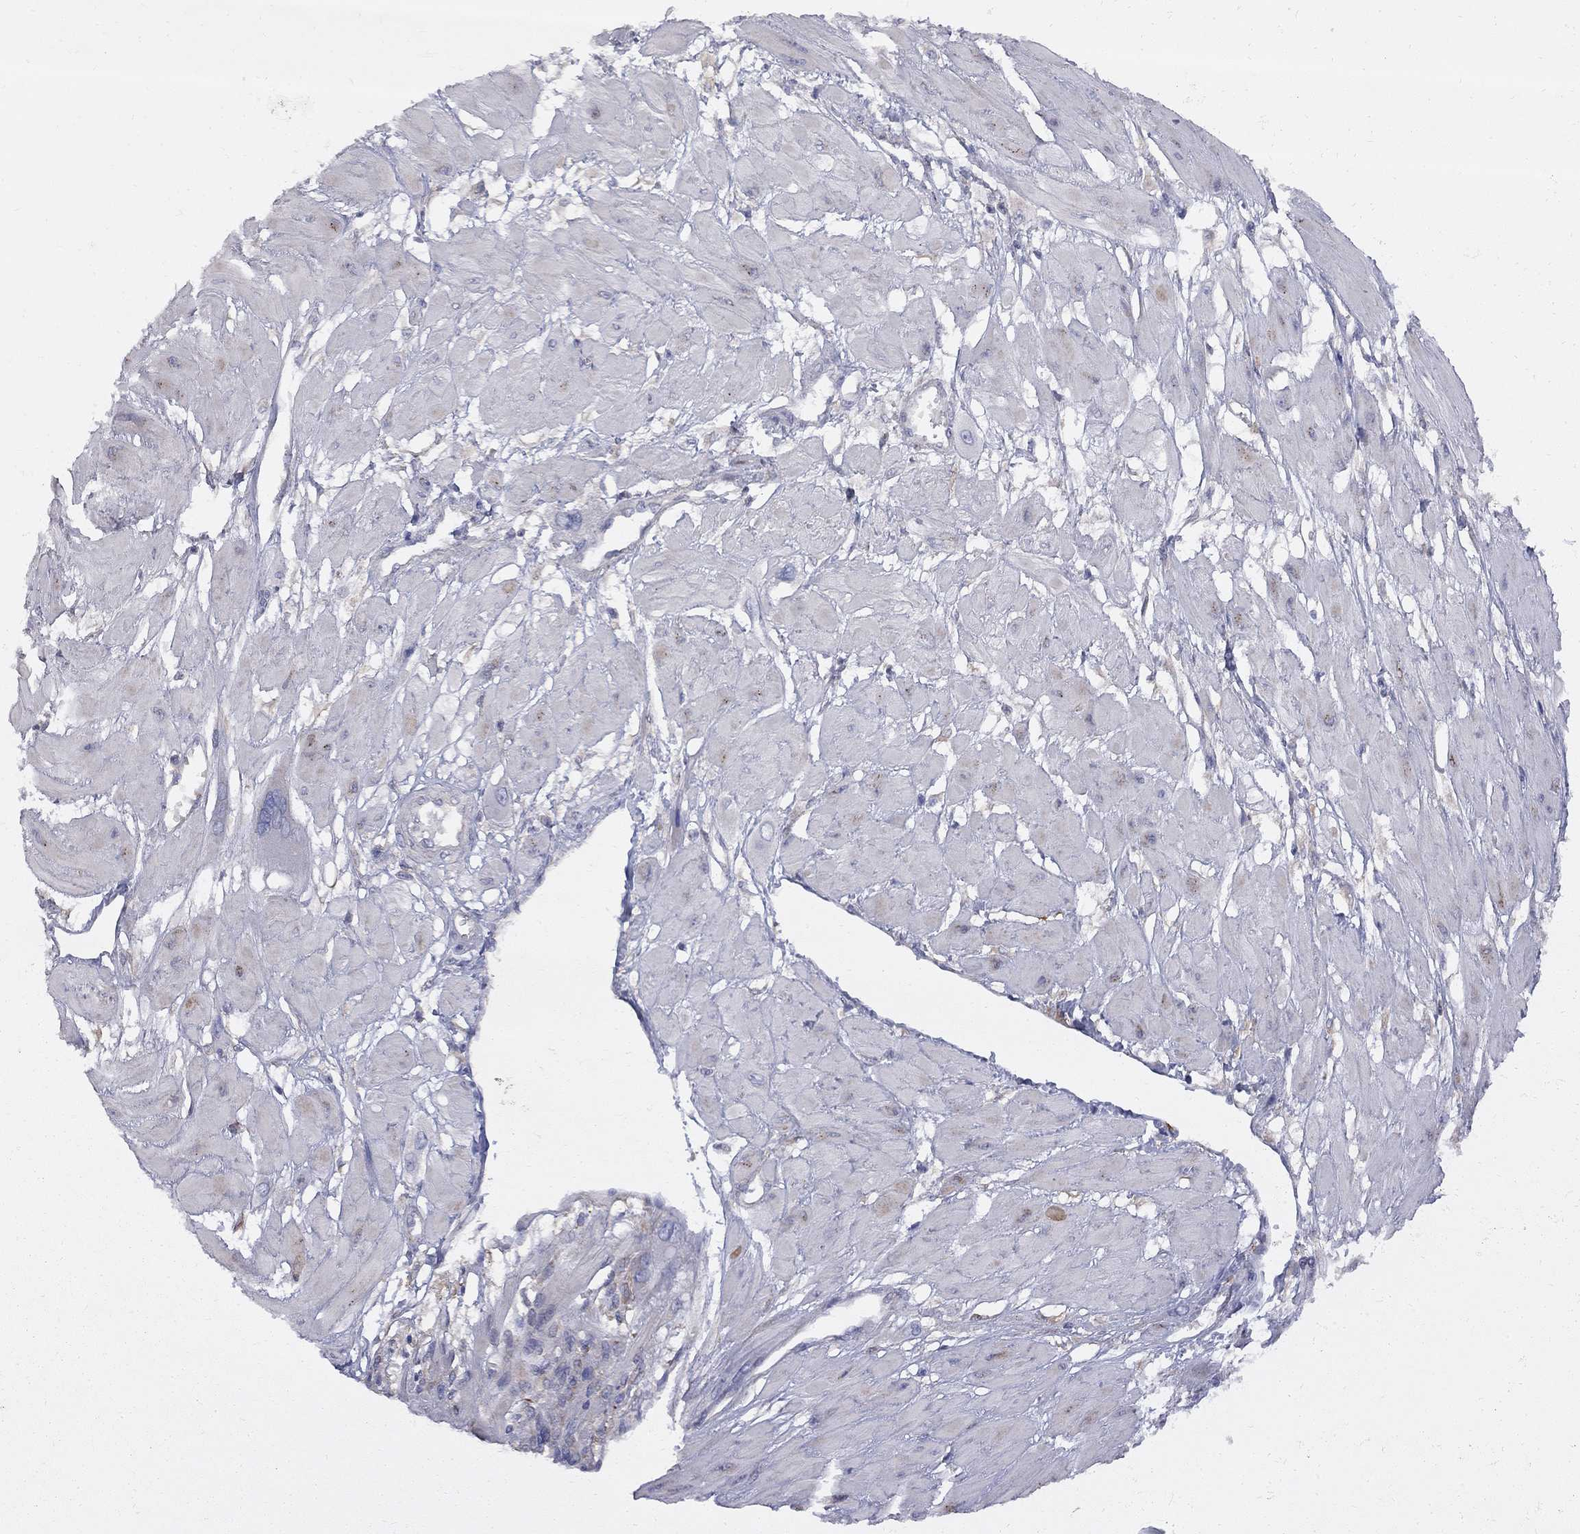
{"staining": {"intensity": "negative", "quantity": "none", "location": "none"}, "tissue": "cervical cancer", "cell_type": "Tumor cells", "image_type": "cancer", "snomed": [{"axis": "morphology", "description": "Squamous cell carcinoma, NOS"}, {"axis": "topography", "description": "Cervix"}], "caption": "An immunohistochemistry (IHC) photomicrograph of squamous cell carcinoma (cervical) is shown. There is no staining in tumor cells of squamous cell carcinoma (cervical). (DAB (3,3'-diaminobenzidine) IHC, high magnification).", "gene": "MTHFR", "patient": {"sex": "female", "age": 34}}